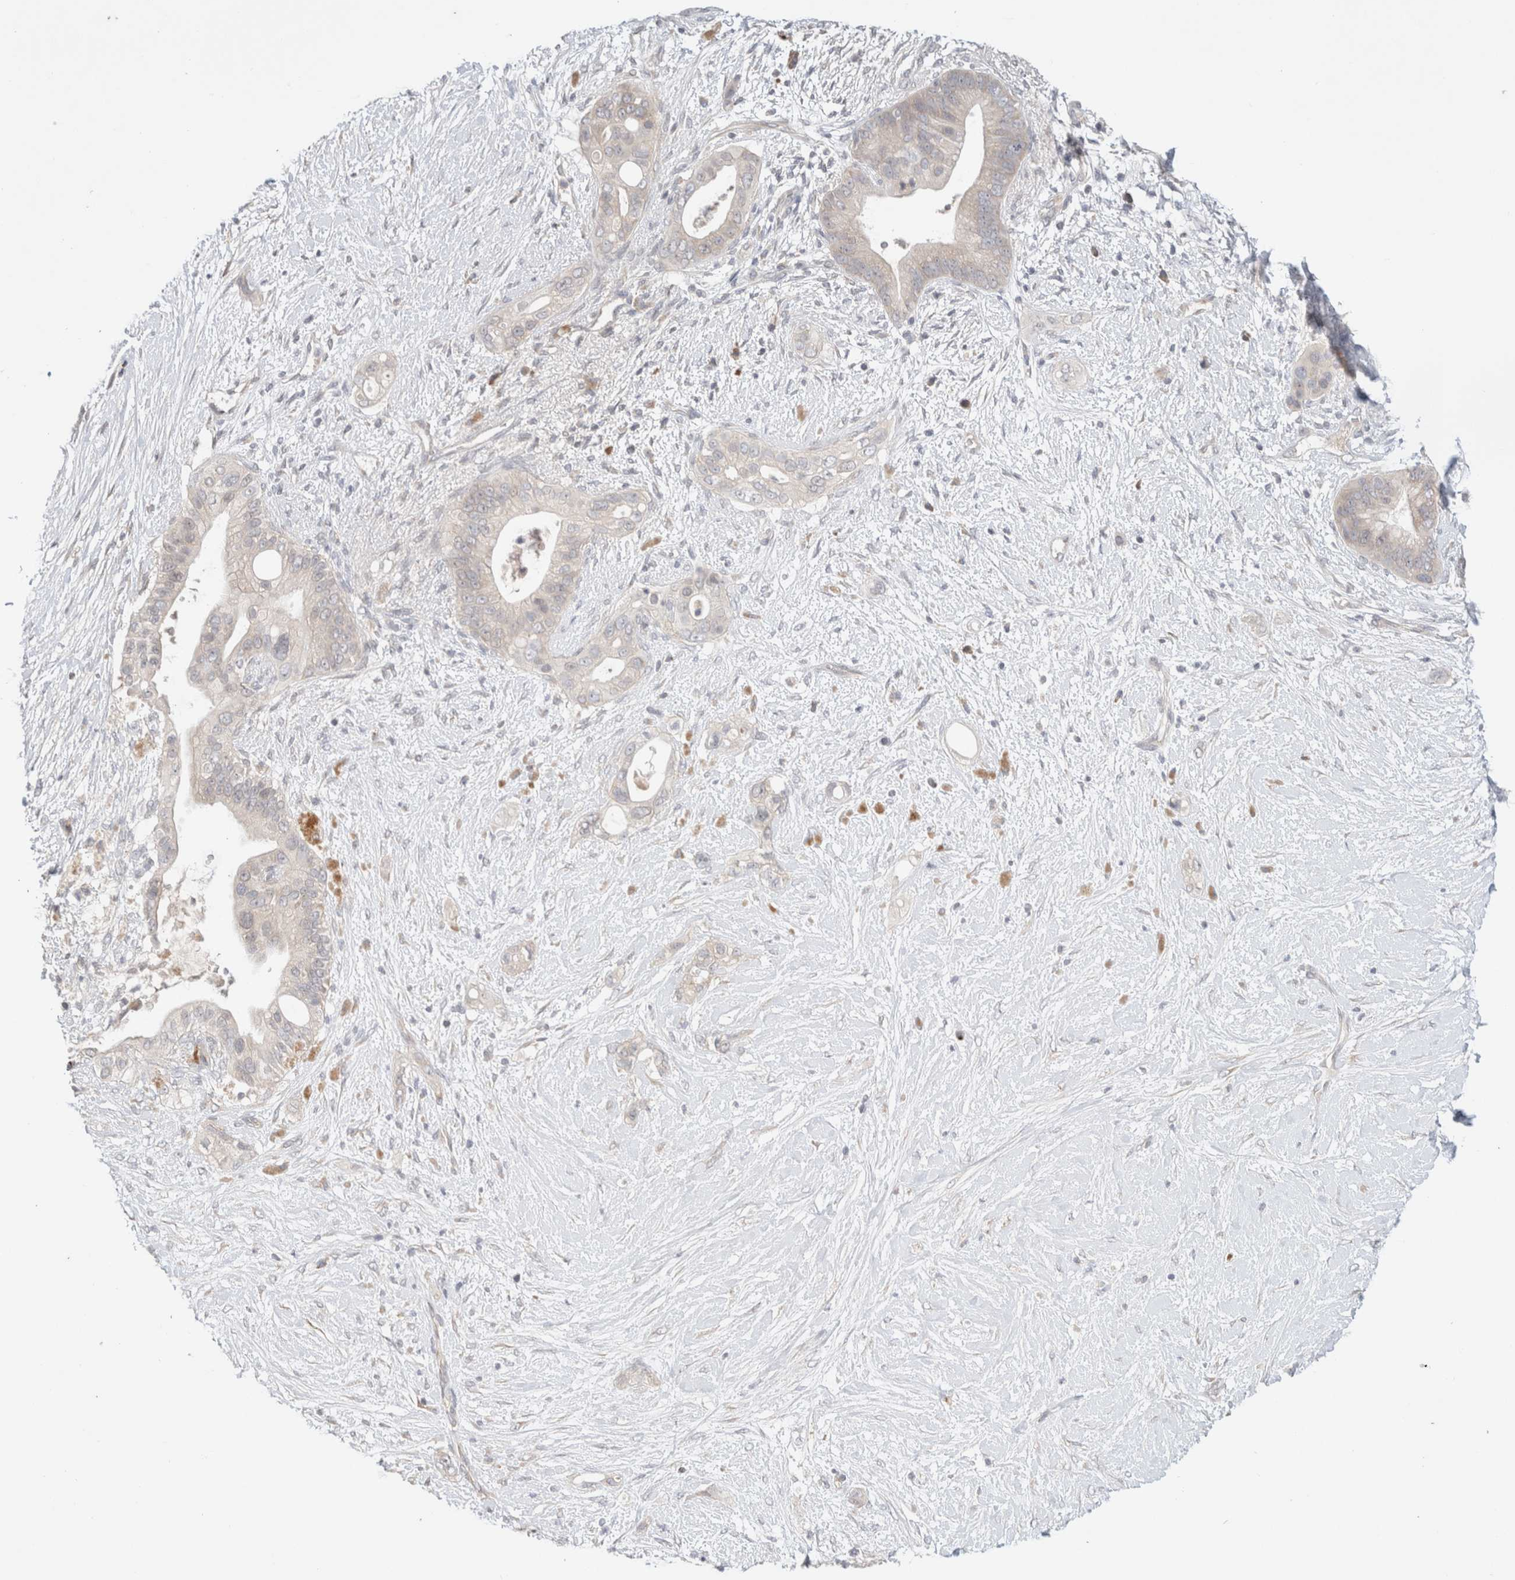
{"staining": {"intensity": "negative", "quantity": "none", "location": "none"}, "tissue": "pancreatic cancer", "cell_type": "Tumor cells", "image_type": "cancer", "snomed": [{"axis": "morphology", "description": "Adenocarcinoma, NOS"}, {"axis": "topography", "description": "Pancreas"}], "caption": "Photomicrograph shows no significant protein positivity in tumor cells of pancreatic cancer.", "gene": "SPRTN", "patient": {"sex": "male", "age": 53}}